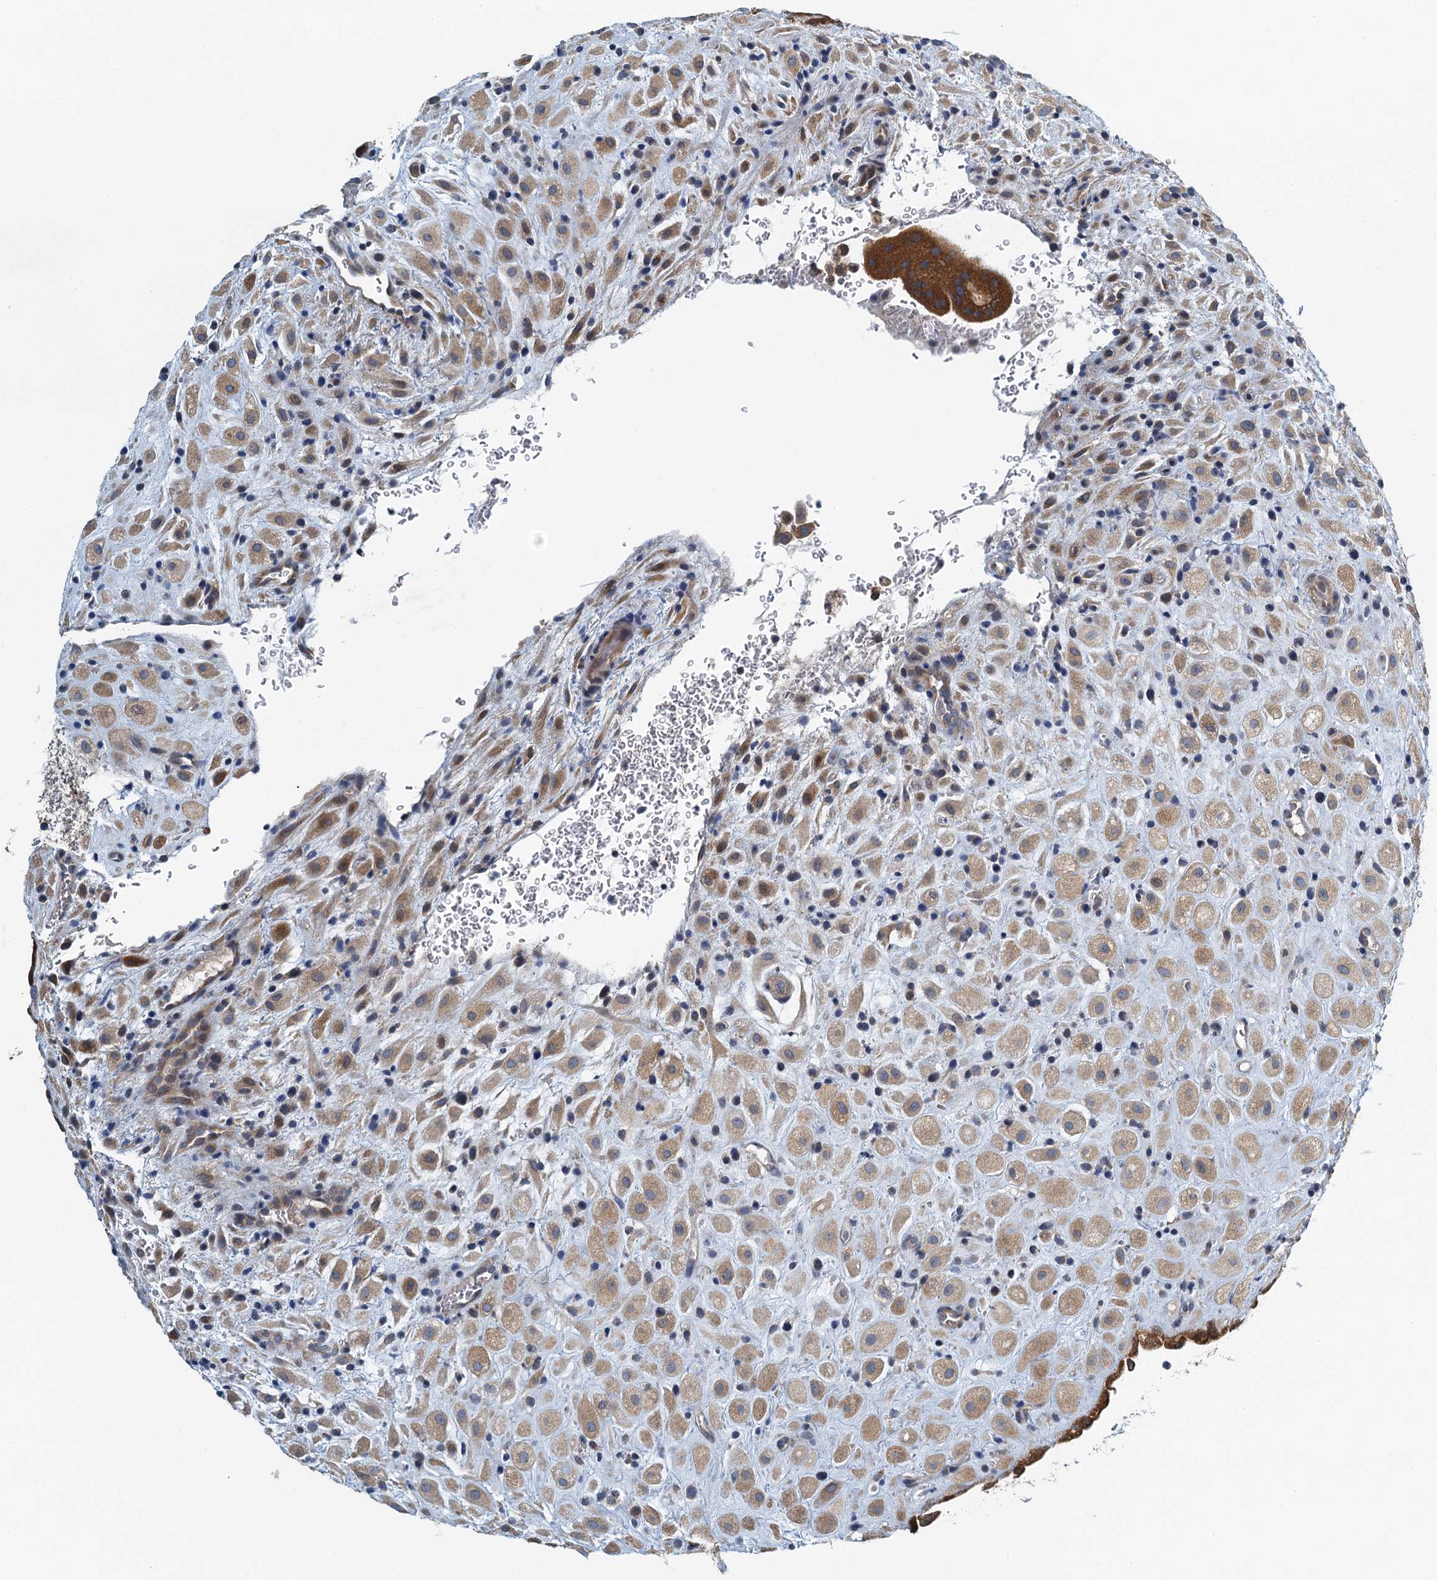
{"staining": {"intensity": "moderate", "quantity": ">75%", "location": "cytoplasmic/membranous"}, "tissue": "placenta", "cell_type": "Decidual cells", "image_type": "normal", "snomed": [{"axis": "morphology", "description": "Normal tissue, NOS"}, {"axis": "topography", "description": "Placenta"}], "caption": "Immunohistochemical staining of unremarkable placenta shows medium levels of moderate cytoplasmic/membranous positivity in approximately >75% of decidual cells.", "gene": "ALG2", "patient": {"sex": "female", "age": 35}}